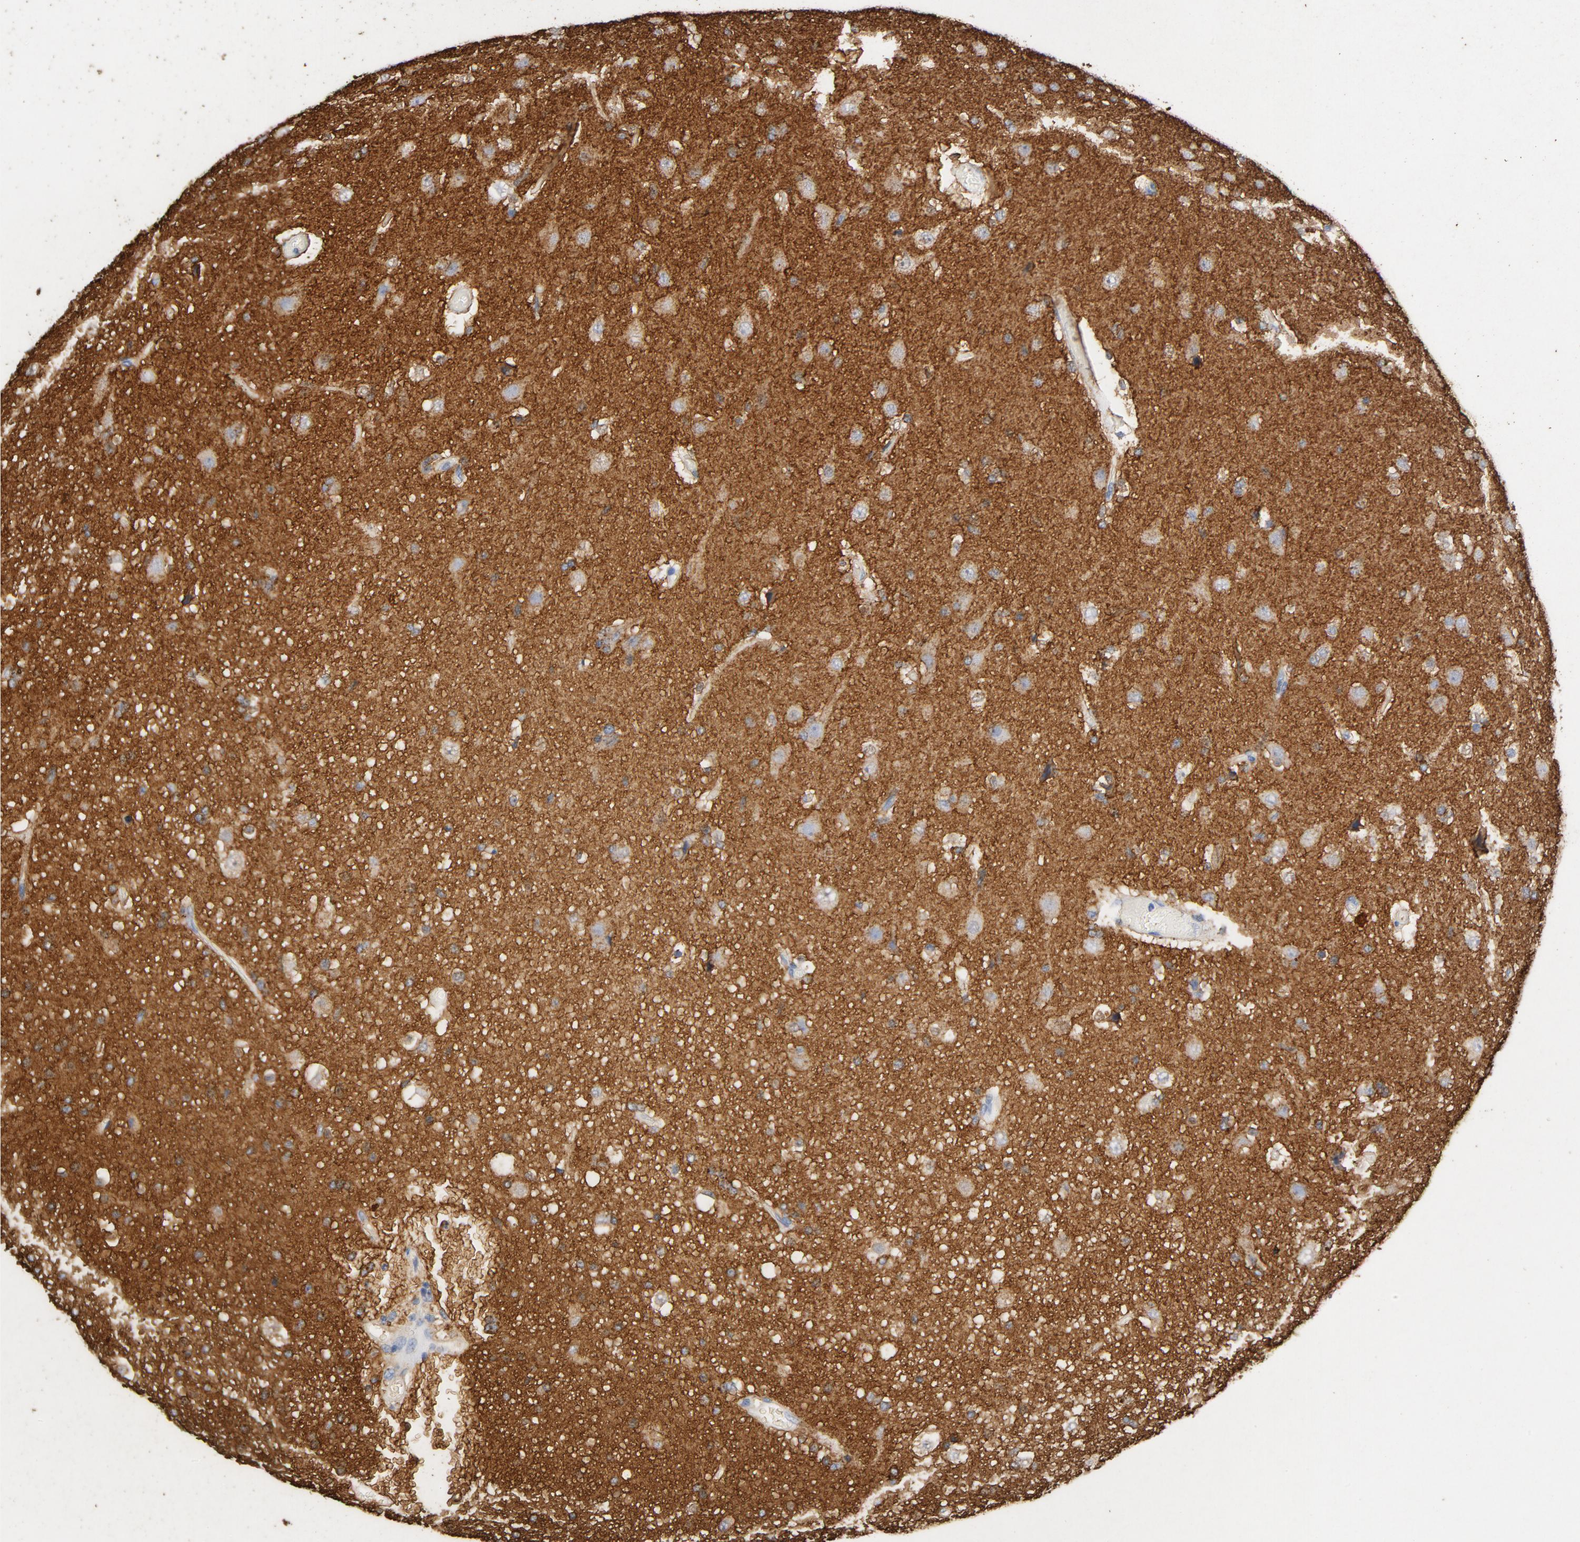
{"staining": {"intensity": "moderate", "quantity": ">75%", "location": "cytoplasmic/membranous"}, "tissue": "glioma", "cell_type": "Tumor cells", "image_type": "cancer", "snomed": [{"axis": "morphology", "description": "Glioma, malignant, High grade"}, {"axis": "topography", "description": "Brain"}], "caption": "Moderate cytoplasmic/membranous expression is present in approximately >75% of tumor cells in glioma. (DAB IHC with brightfield microscopy, high magnification).", "gene": "PTPRB", "patient": {"sex": "male", "age": 33}}